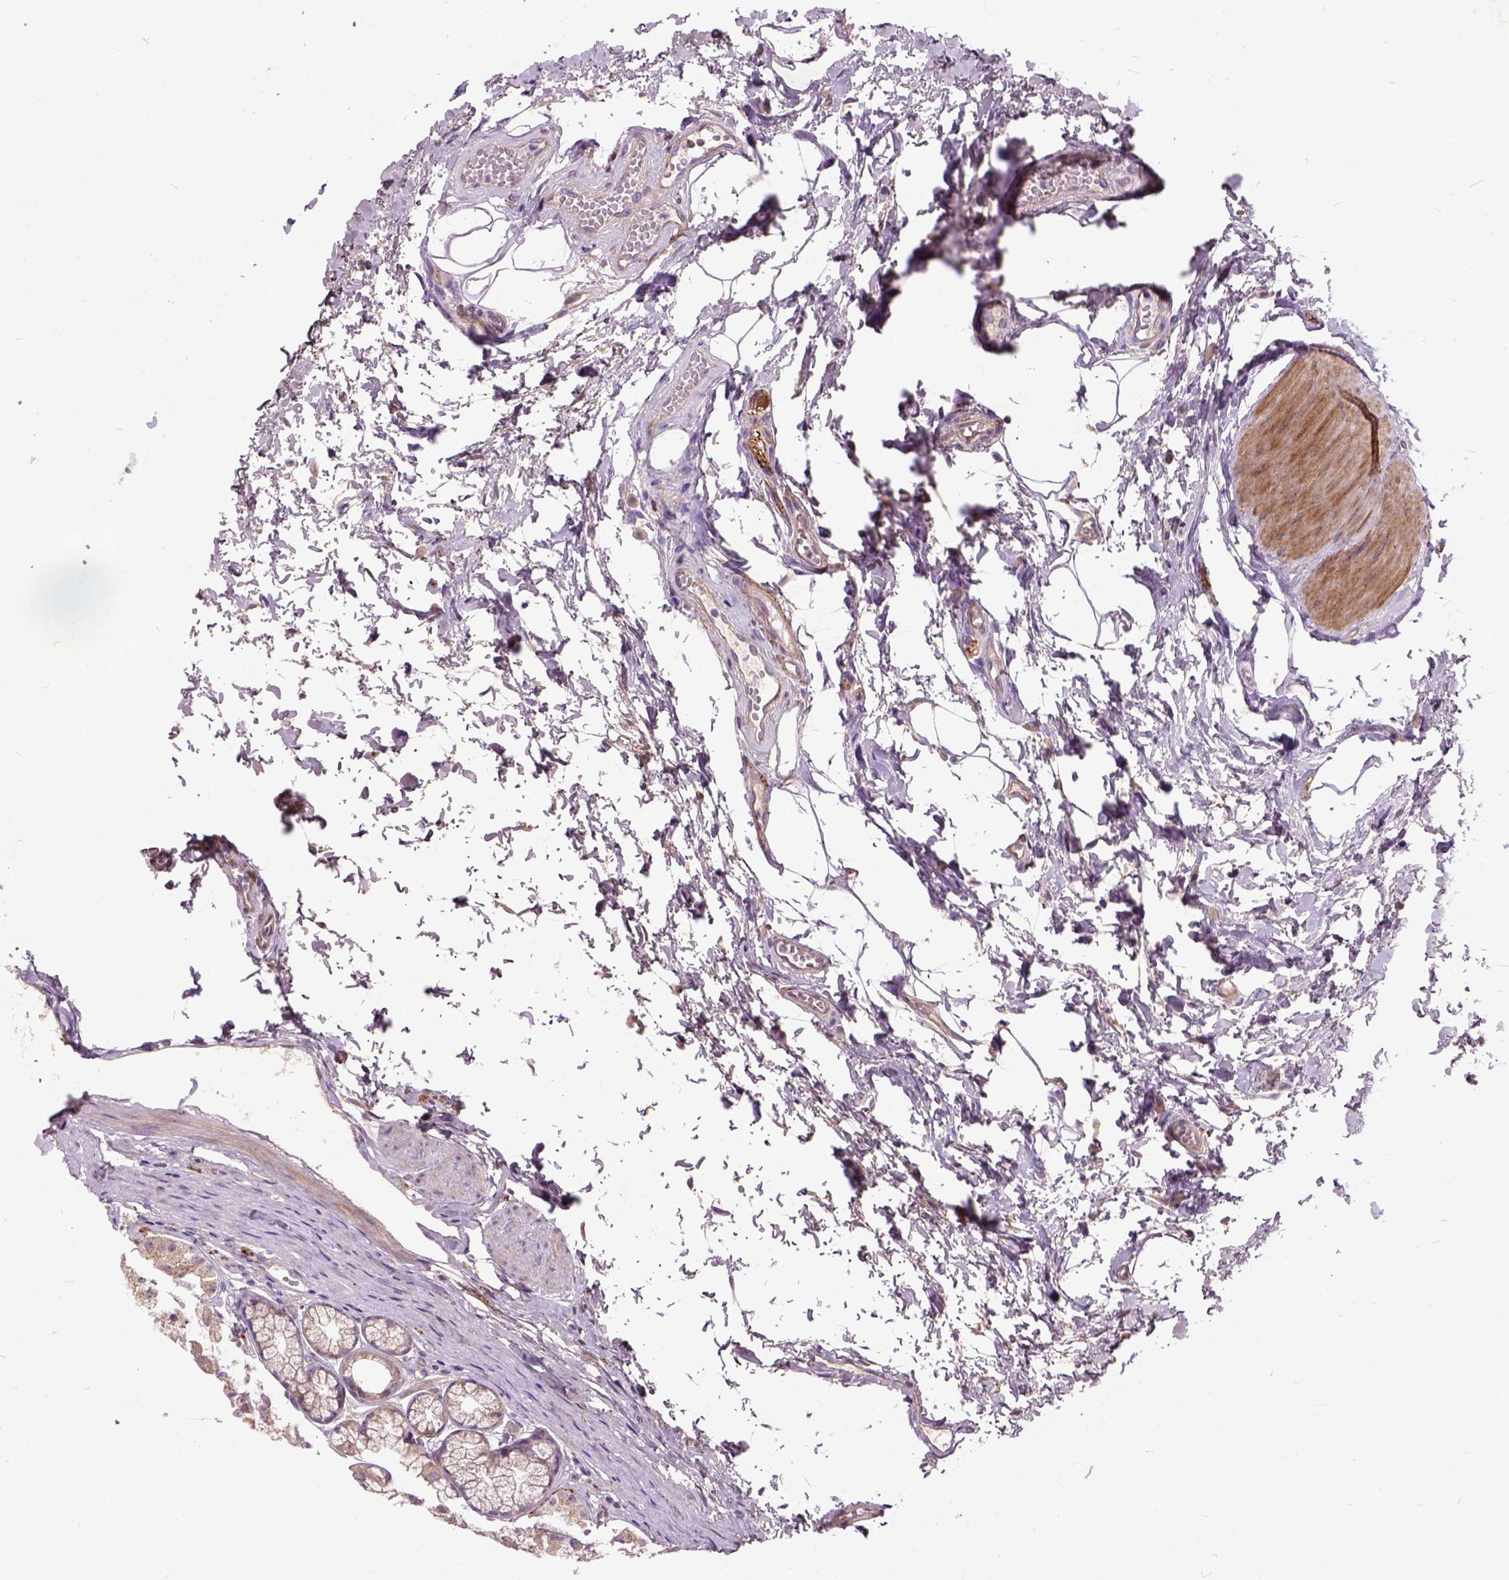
{"staining": {"intensity": "moderate", "quantity": ">75%", "location": "cytoplasmic/membranous"}, "tissue": "stomach", "cell_type": "Glandular cells", "image_type": "normal", "snomed": [{"axis": "morphology", "description": "Normal tissue, NOS"}, {"axis": "topography", "description": "Stomach"}], "caption": "Normal stomach demonstrates moderate cytoplasmic/membranous positivity in about >75% of glandular cells, visualized by immunohistochemistry.", "gene": "MAPT", "patient": {"sex": "male", "age": 70}}